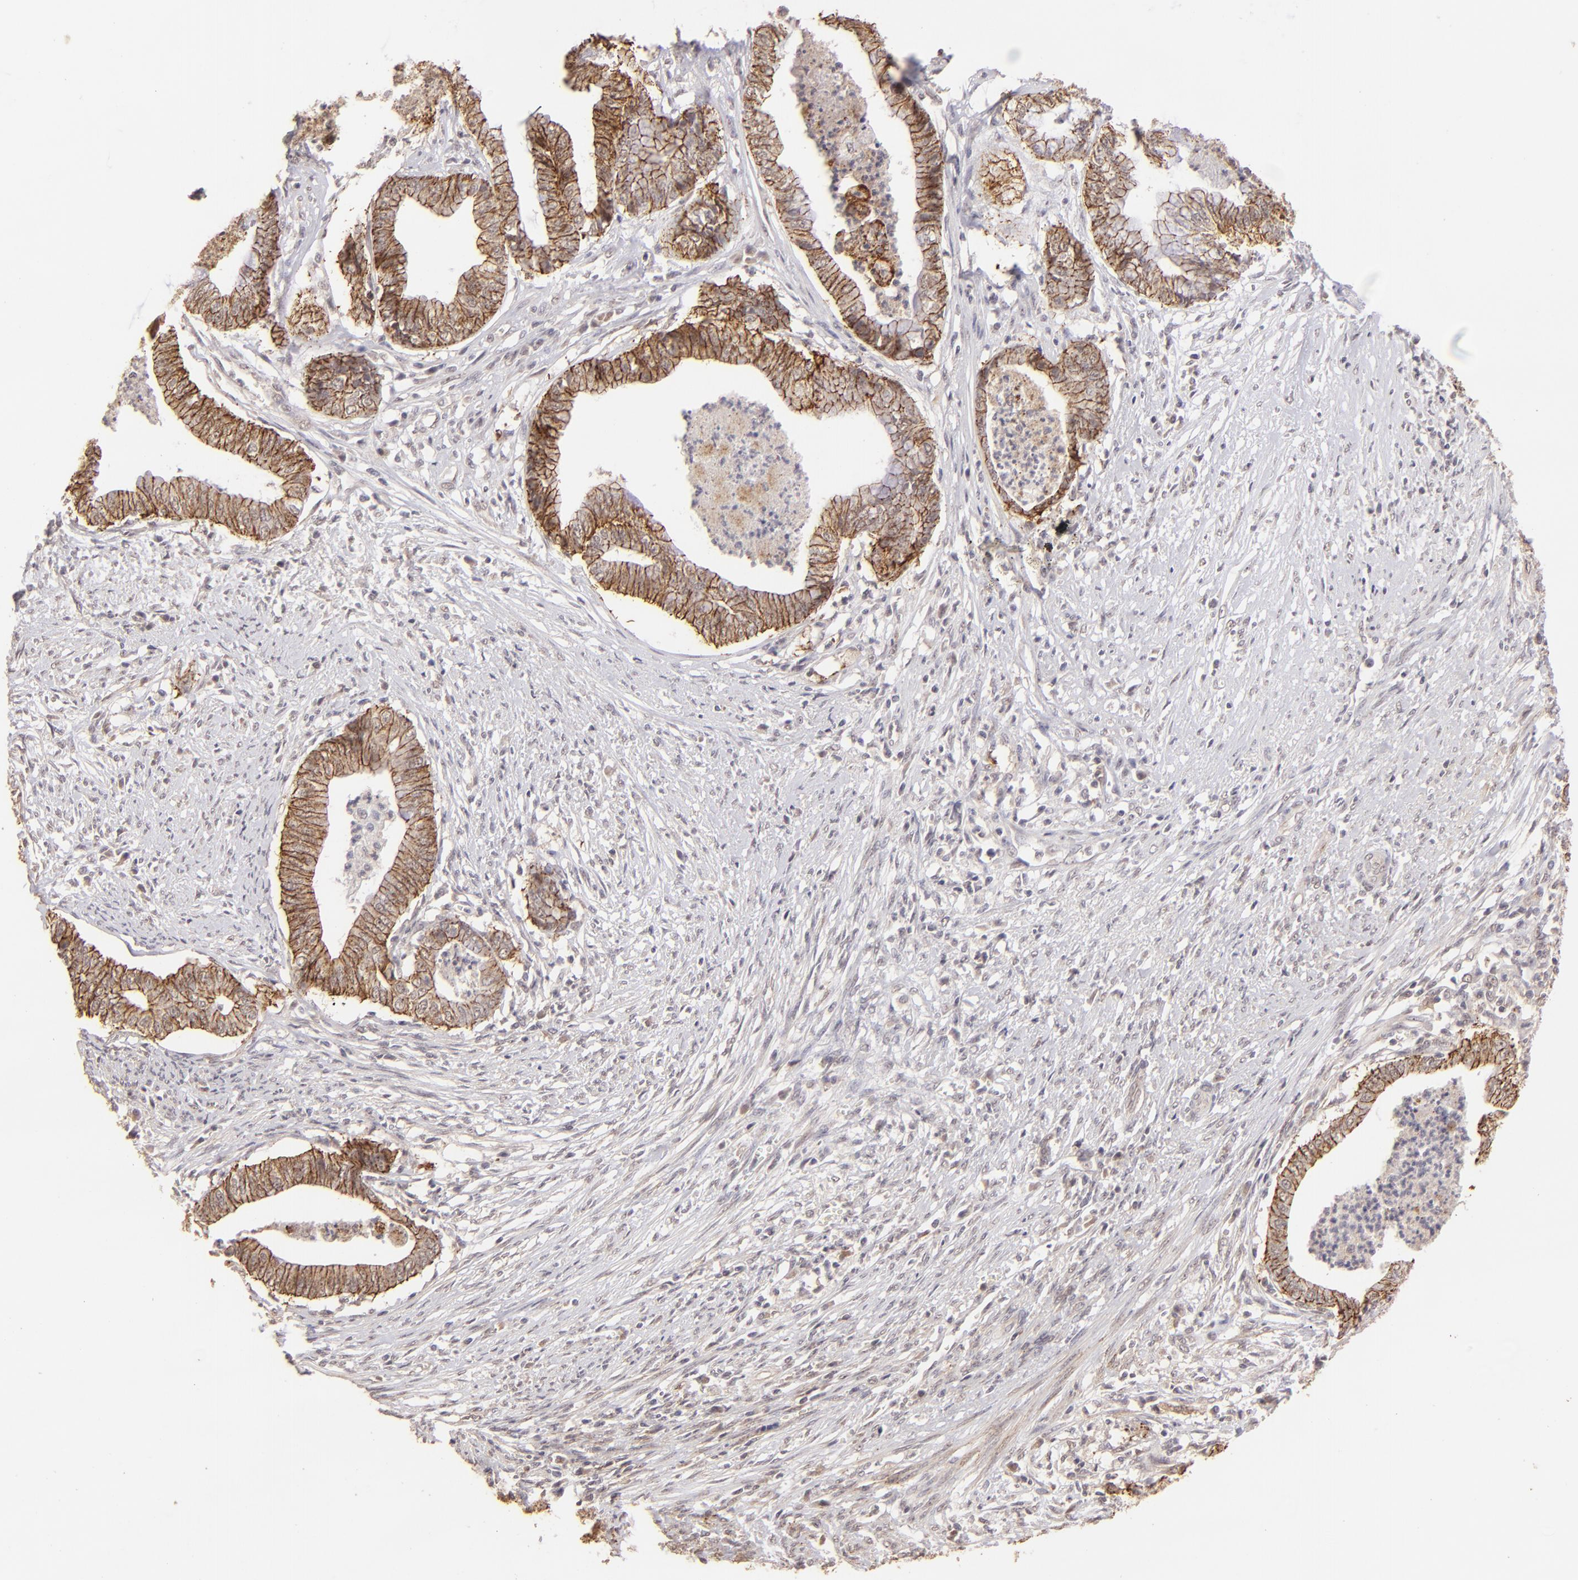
{"staining": {"intensity": "moderate", "quantity": ">75%", "location": "cytoplasmic/membranous"}, "tissue": "endometrial cancer", "cell_type": "Tumor cells", "image_type": "cancer", "snomed": [{"axis": "morphology", "description": "Necrosis, NOS"}, {"axis": "morphology", "description": "Adenocarcinoma, NOS"}, {"axis": "topography", "description": "Endometrium"}], "caption": "Tumor cells display medium levels of moderate cytoplasmic/membranous staining in approximately >75% of cells in endometrial cancer (adenocarcinoma).", "gene": "CLDN1", "patient": {"sex": "female", "age": 79}}